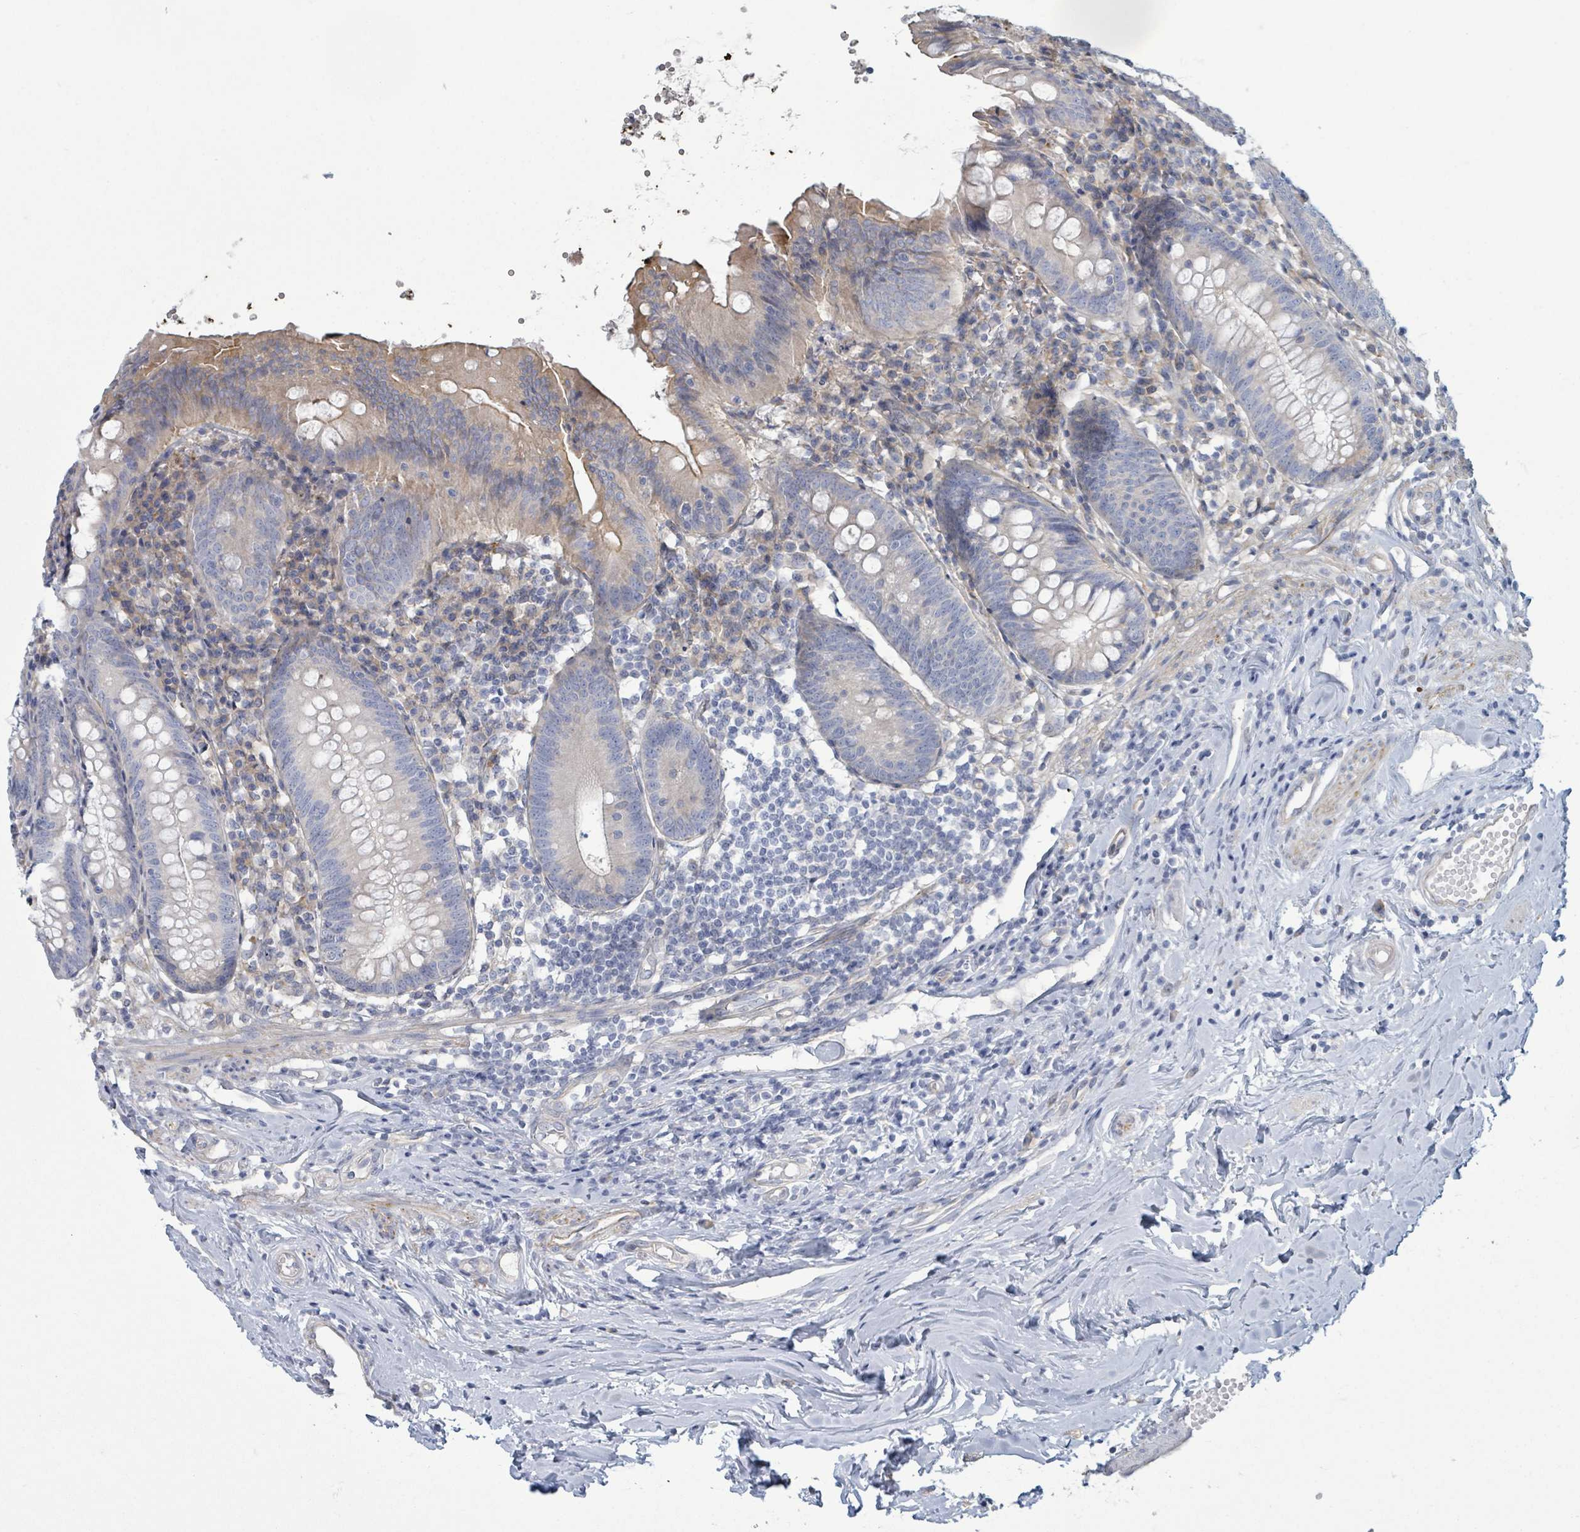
{"staining": {"intensity": "weak", "quantity": "<25%", "location": "cytoplasmic/membranous"}, "tissue": "appendix", "cell_type": "Glandular cells", "image_type": "normal", "snomed": [{"axis": "morphology", "description": "Normal tissue, NOS"}, {"axis": "topography", "description": "Appendix"}], "caption": "This image is of normal appendix stained with IHC to label a protein in brown with the nuclei are counter-stained blue. There is no staining in glandular cells.", "gene": "COL13A1", "patient": {"sex": "female", "age": 54}}